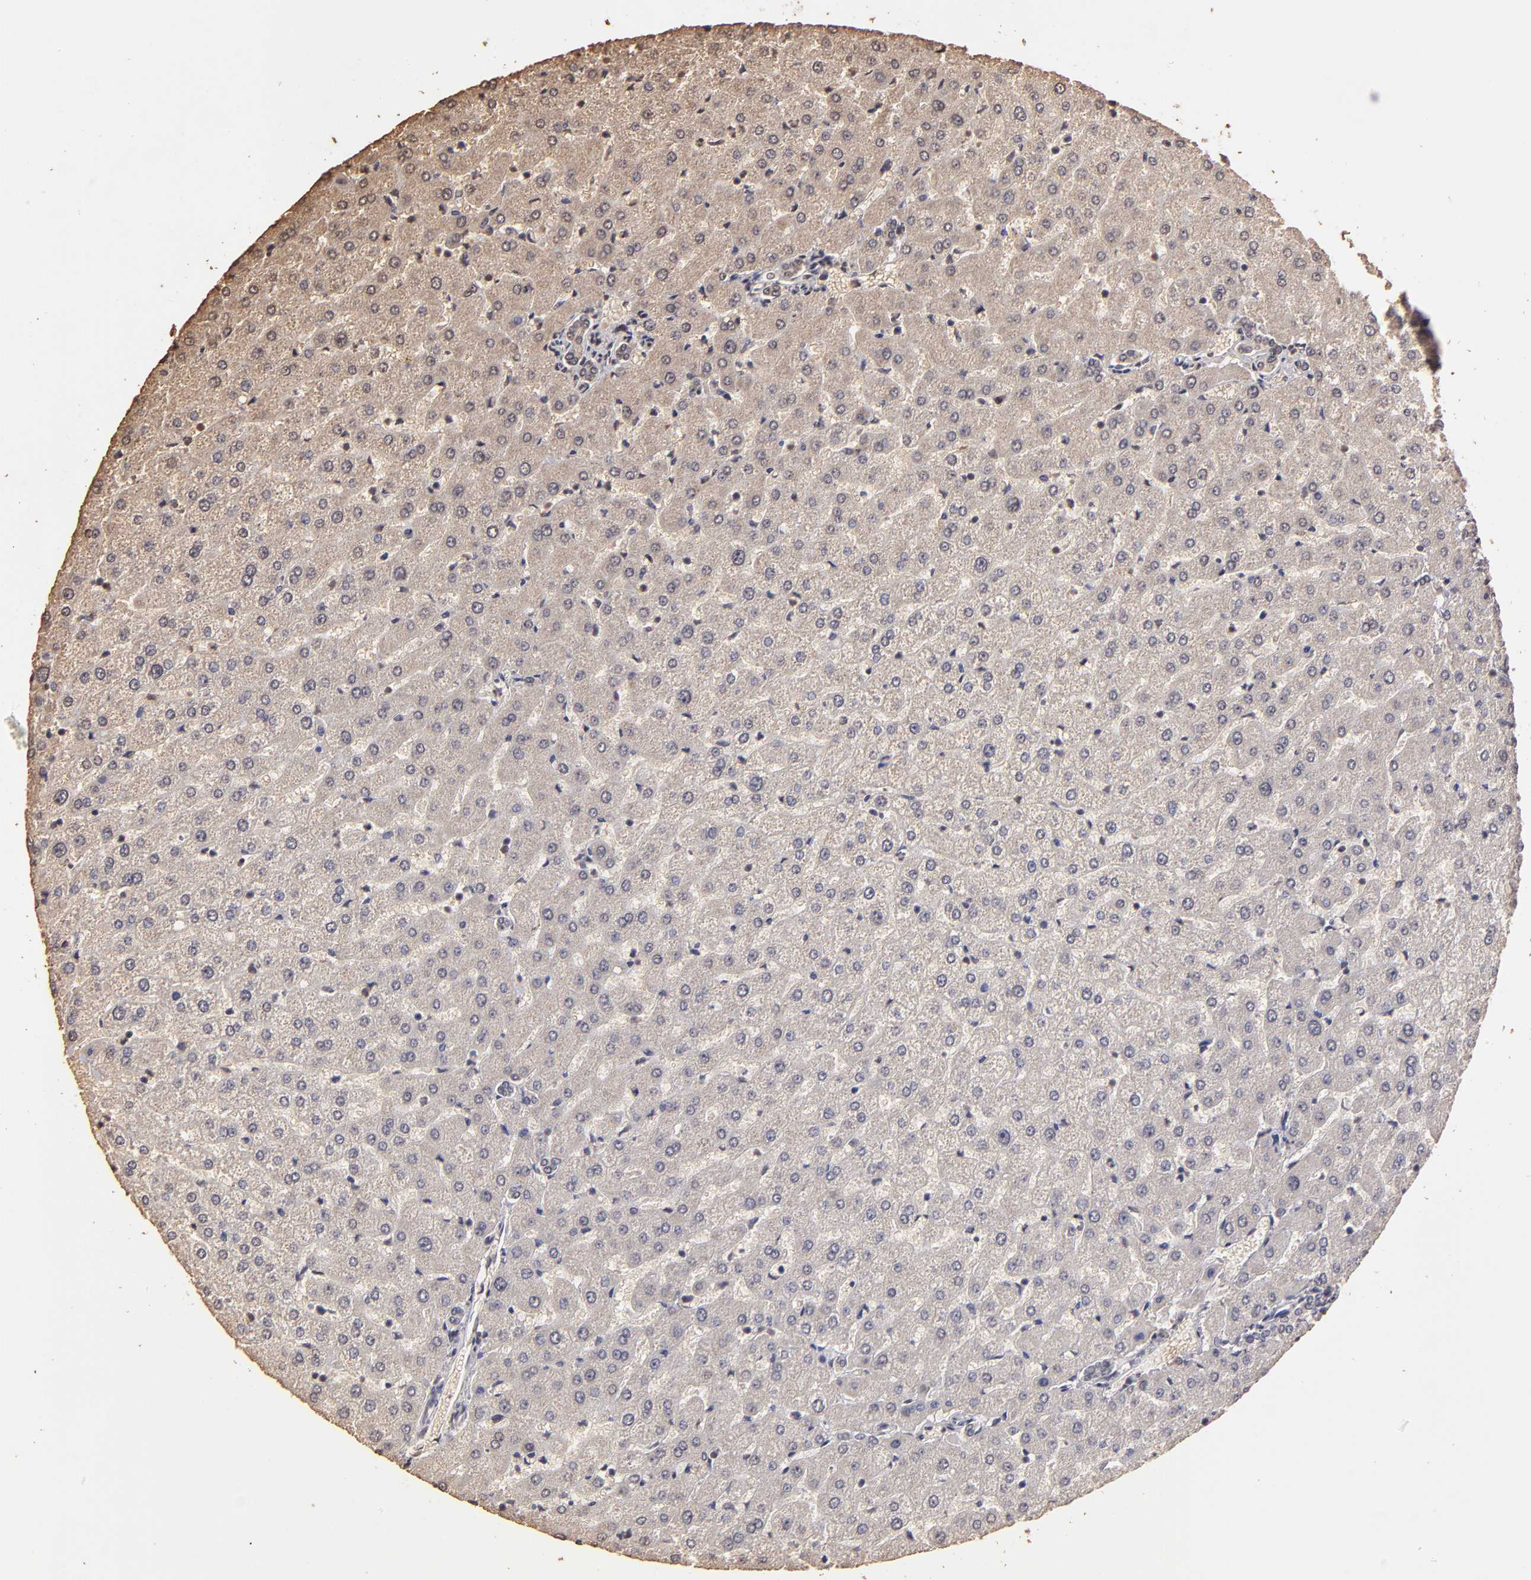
{"staining": {"intensity": "weak", "quantity": "25%-75%", "location": "cytoplasmic/membranous"}, "tissue": "liver", "cell_type": "Cholangiocytes", "image_type": "normal", "snomed": [{"axis": "morphology", "description": "Normal tissue, NOS"}, {"axis": "morphology", "description": "Fibrosis, NOS"}, {"axis": "topography", "description": "Liver"}], "caption": "Protein expression analysis of normal liver reveals weak cytoplasmic/membranous staining in approximately 25%-75% of cholangiocytes. (DAB IHC with brightfield microscopy, high magnification).", "gene": "OPHN1", "patient": {"sex": "female", "age": 29}}